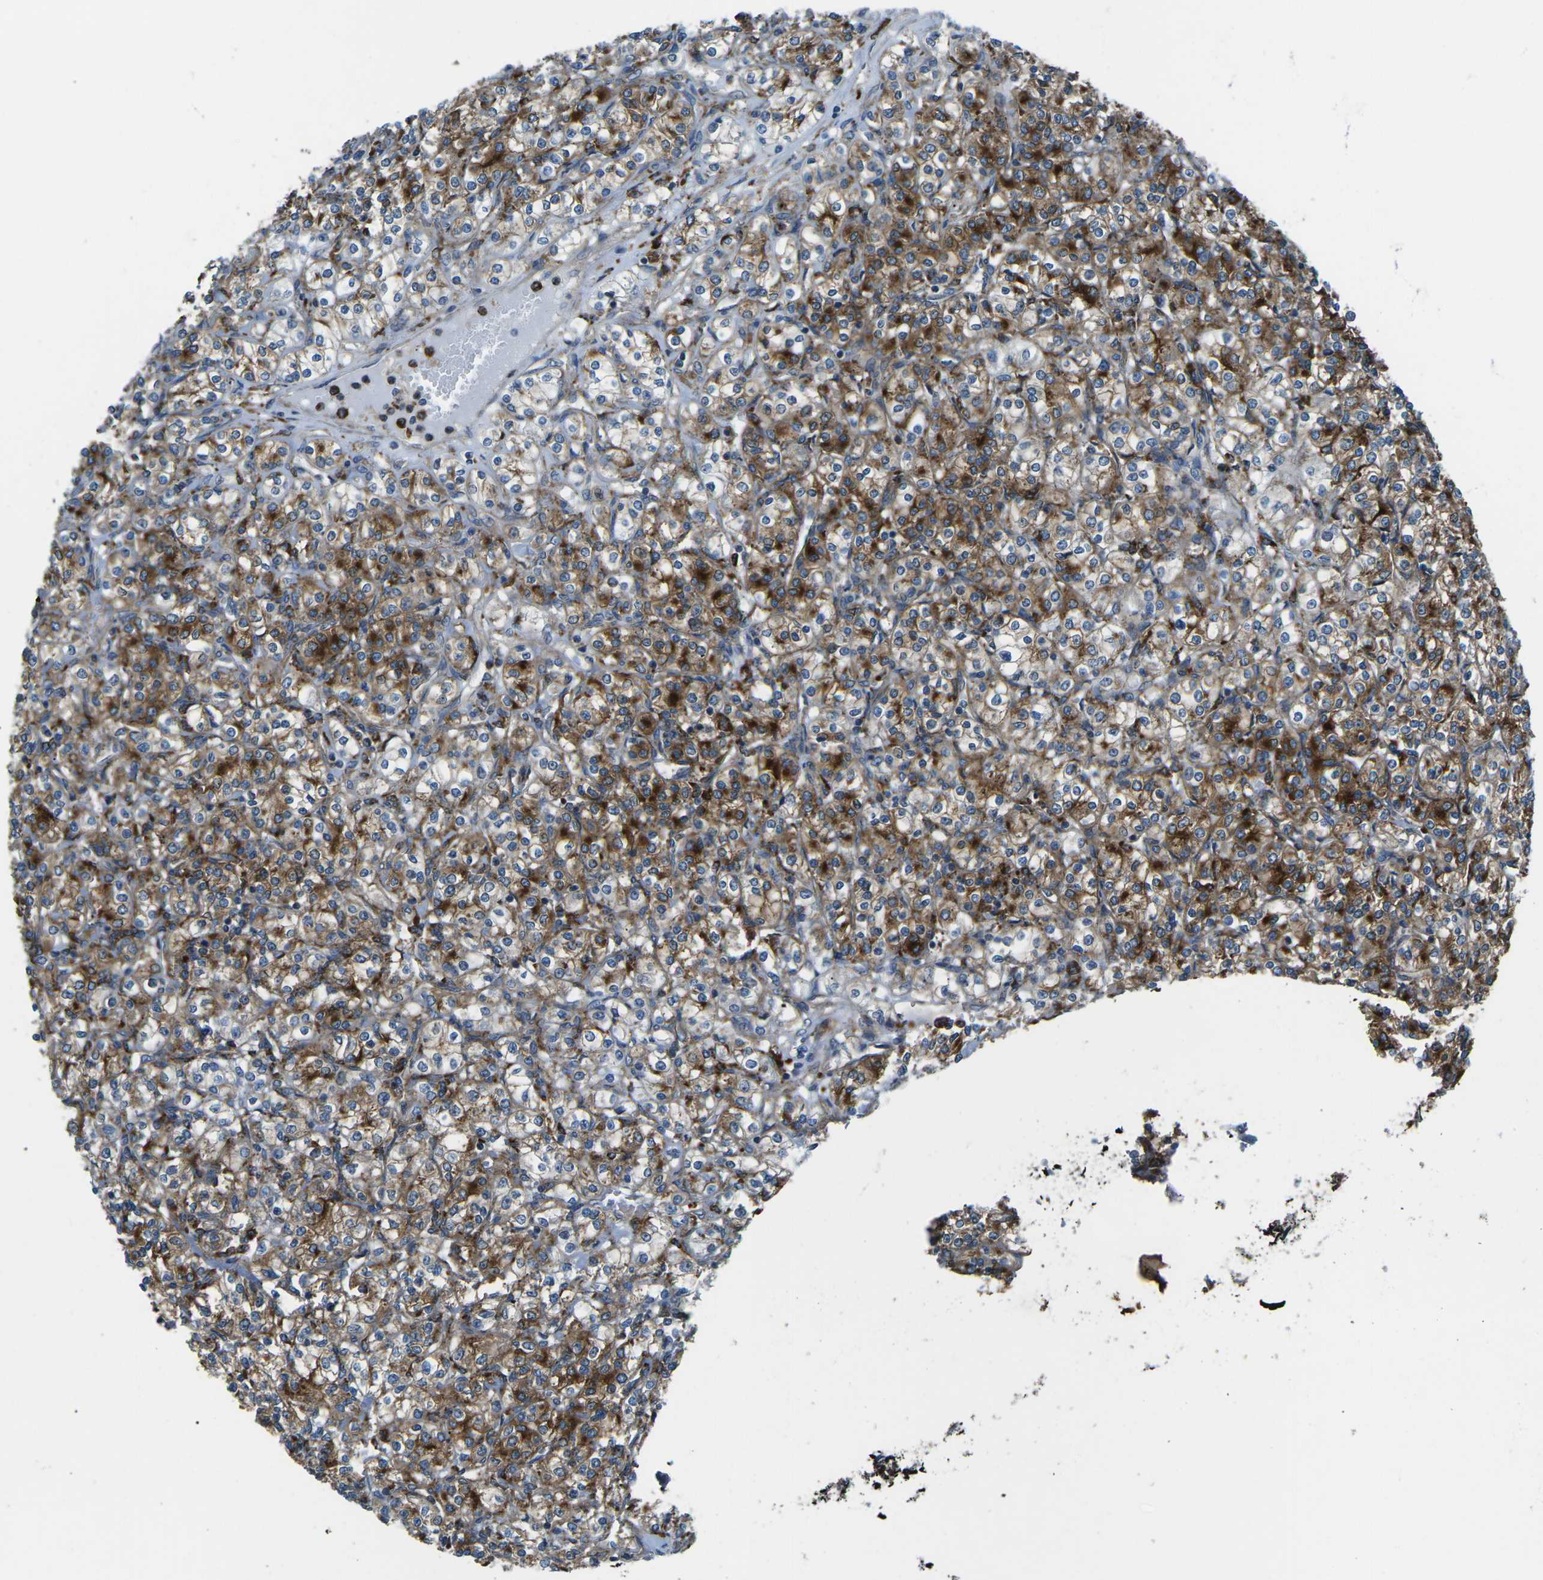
{"staining": {"intensity": "strong", "quantity": "25%-75%", "location": "cytoplasmic/membranous"}, "tissue": "renal cancer", "cell_type": "Tumor cells", "image_type": "cancer", "snomed": [{"axis": "morphology", "description": "Adenocarcinoma, NOS"}, {"axis": "topography", "description": "Kidney"}], "caption": "Human renal adenocarcinoma stained for a protein (brown) shows strong cytoplasmic/membranous positive expression in about 25%-75% of tumor cells.", "gene": "CDK17", "patient": {"sex": "male", "age": 77}}